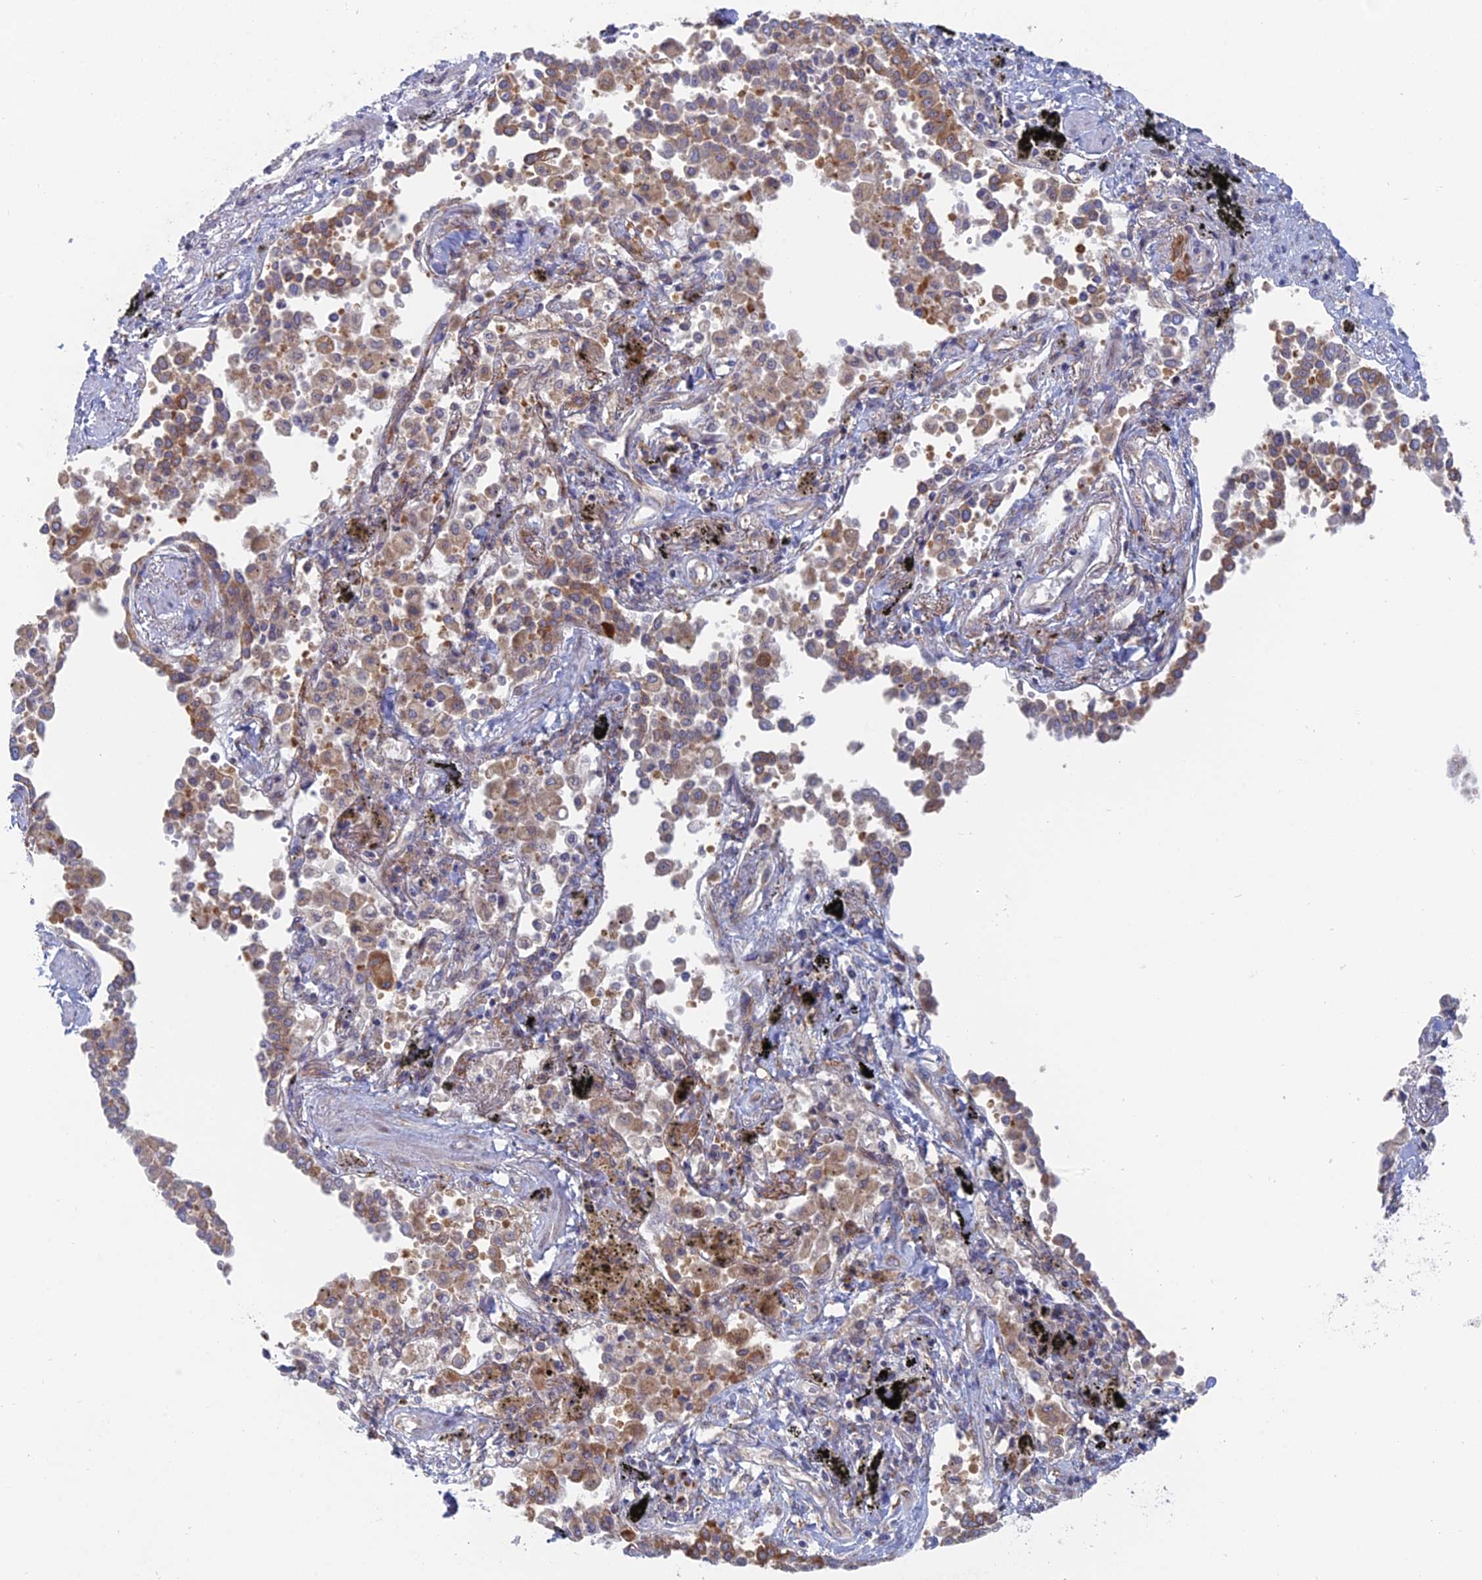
{"staining": {"intensity": "moderate", "quantity": ">75%", "location": "cytoplasmic/membranous"}, "tissue": "lung cancer", "cell_type": "Tumor cells", "image_type": "cancer", "snomed": [{"axis": "morphology", "description": "Adenocarcinoma, NOS"}, {"axis": "topography", "description": "Lung"}], "caption": "This is a micrograph of immunohistochemistry staining of lung adenocarcinoma, which shows moderate staining in the cytoplasmic/membranous of tumor cells.", "gene": "TBC1D30", "patient": {"sex": "male", "age": 67}}